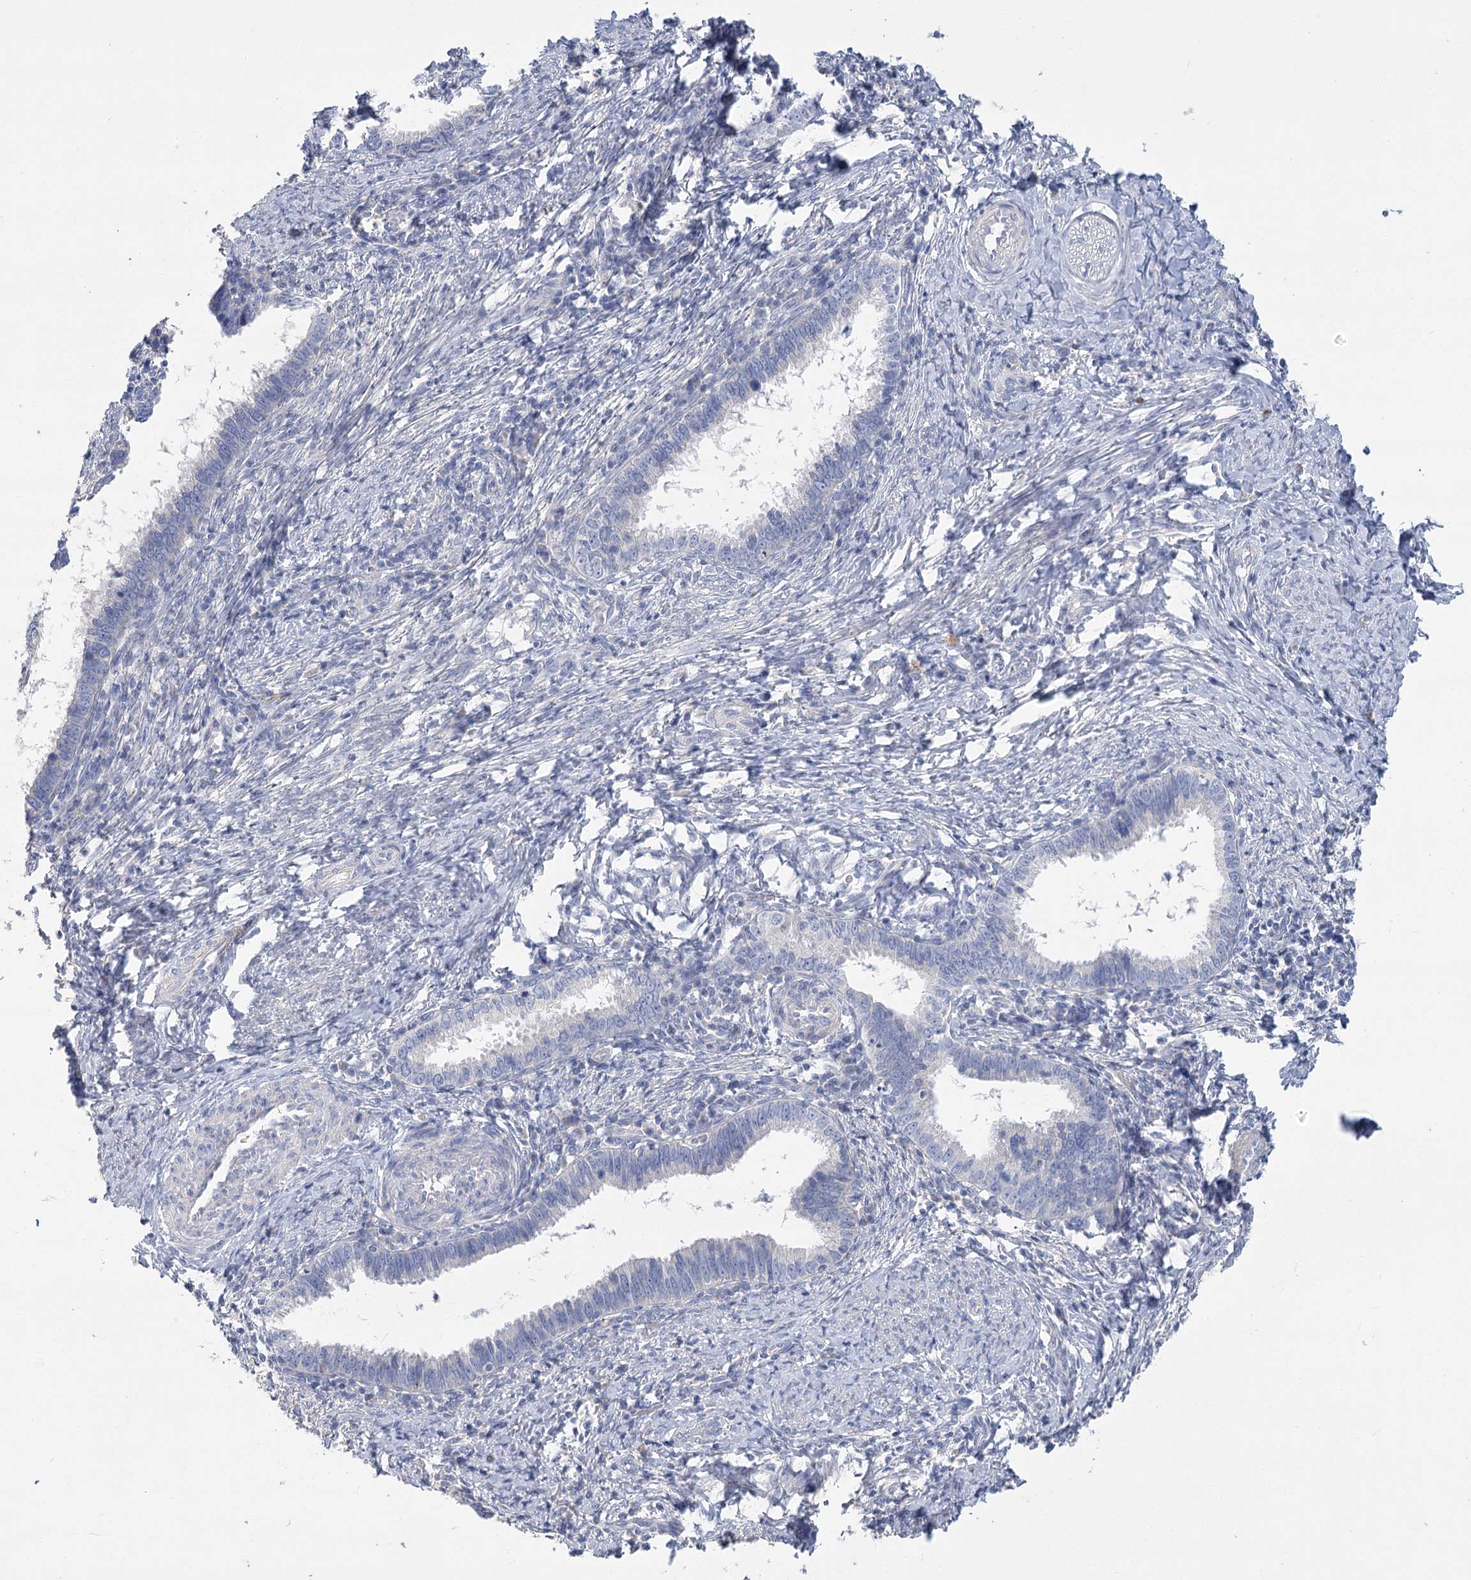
{"staining": {"intensity": "negative", "quantity": "none", "location": "none"}, "tissue": "cervical cancer", "cell_type": "Tumor cells", "image_type": "cancer", "snomed": [{"axis": "morphology", "description": "Adenocarcinoma, NOS"}, {"axis": "topography", "description": "Cervix"}], "caption": "Micrograph shows no significant protein positivity in tumor cells of adenocarcinoma (cervical).", "gene": "SLC9A3", "patient": {"sex": "female", "age": 36}}